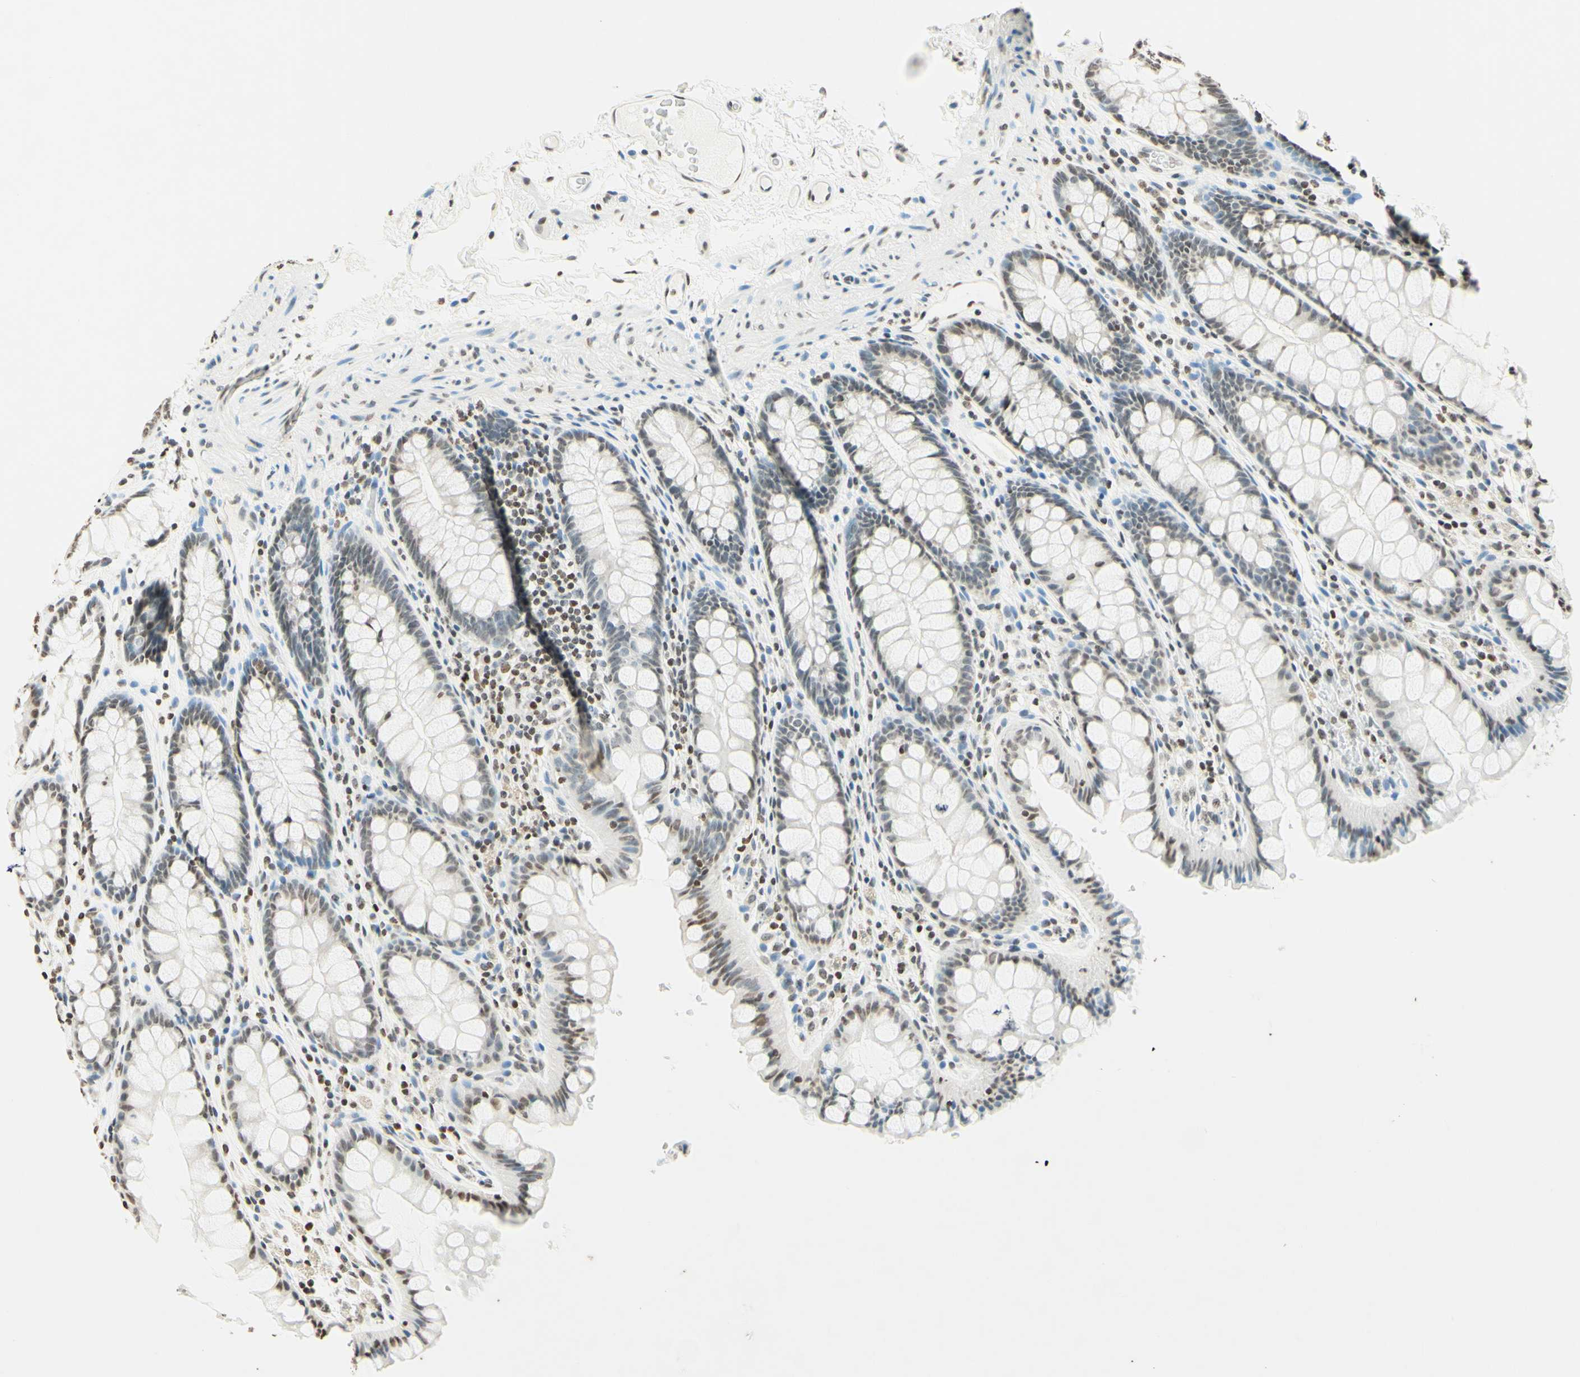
{"staining": {"intensity": "moderate", "quantity": ">75%", "location": "nuclear"}, "tissue": "colon", "cell_type": "Endothelial cells", "image_type": "normal", "snomed": [{"axis": "morphology", "description": "Normal tissue, NOS"}, {"axis": "topography", "description": "Colon"}], "caption": "A high-resolution micrograph shows immunohistochemistry staining of benign colon, which exhibits moderate nuclear positivity in about >75% of endothelial cells.", "gene": "MSH2", "patient": {"sex": "female", "age": 55}}